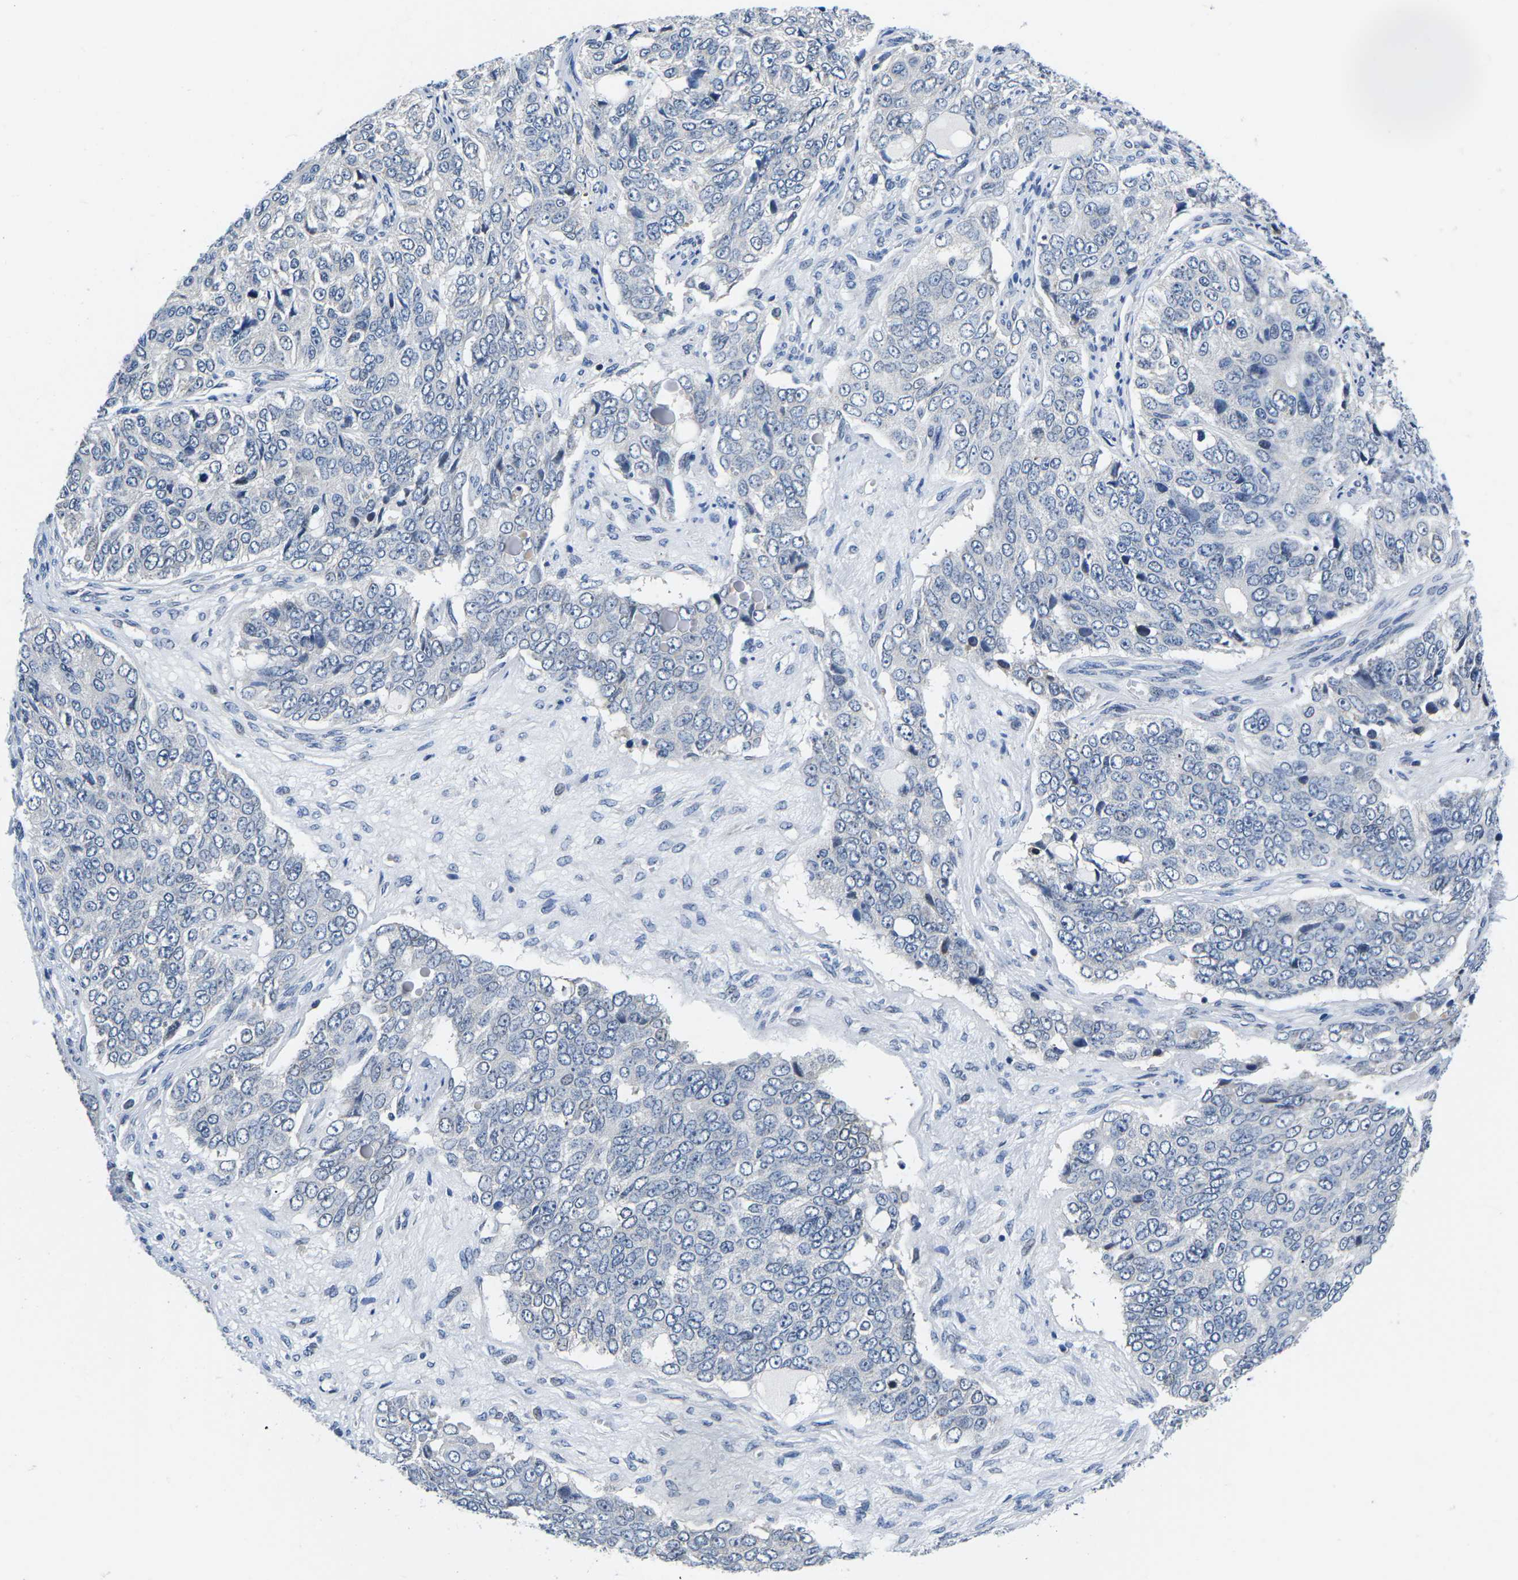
{"staining": {"intensity": "negative", "quantity": "none", "location": "none"}, "tissue": "ovarian cancer", "cell_type": "Tumor cells", "image_type": "cancer", "snomed": [{"axis": "morphology", "description": "Carcinoma, endometroid"}, {"axis": "topography", "description": "Ovary"}], "caption": "Immunohistochemistry of human ovarian cancer (endometroid carcinoma) reveals no staining in tumor cells.", "gene": "CDC73", "patient": {"sex": "female", "age": 51}}